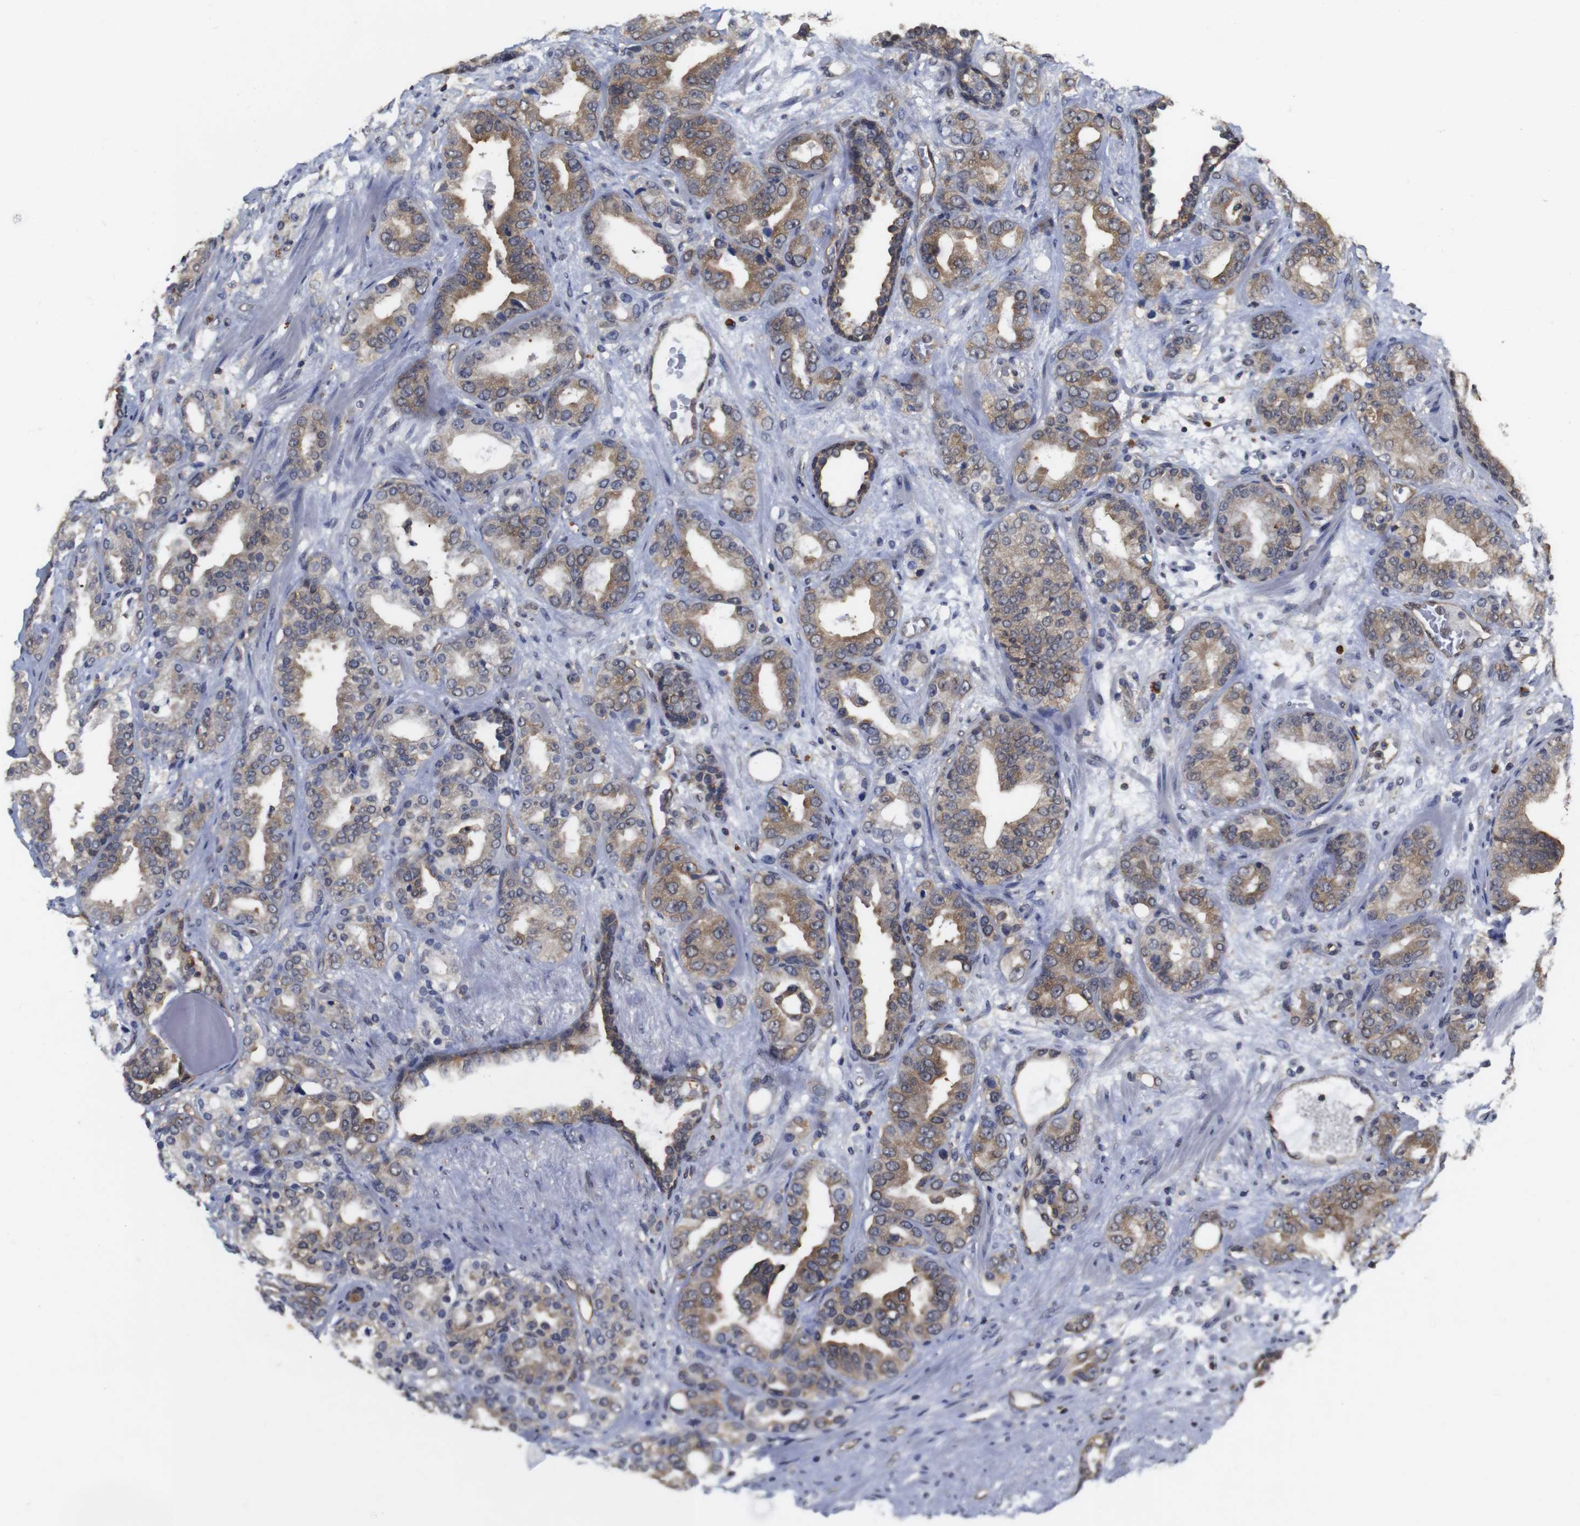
{"staining": {"intensity": "moderate", "quantity": ">75%", "location": "cytoplasmic/membranous"}, "tissue": "prostate cancer", "cell_type": "Tumor cells", "image_type": "cancer", "snomed": [{"axis": "morphology", "description": "Adenocarcinoma, Low grade"}, {"axis": "topography", "description": "Prostate"}], "caption": "A micrograph of human low-grade adenocarcinoma (prostate) stained for a protein shows moderate cytoplasmic/membranous brown staining in tumor cells.", "gene": "SUMO3", "patient": {"sex": "male", "age": 63}}